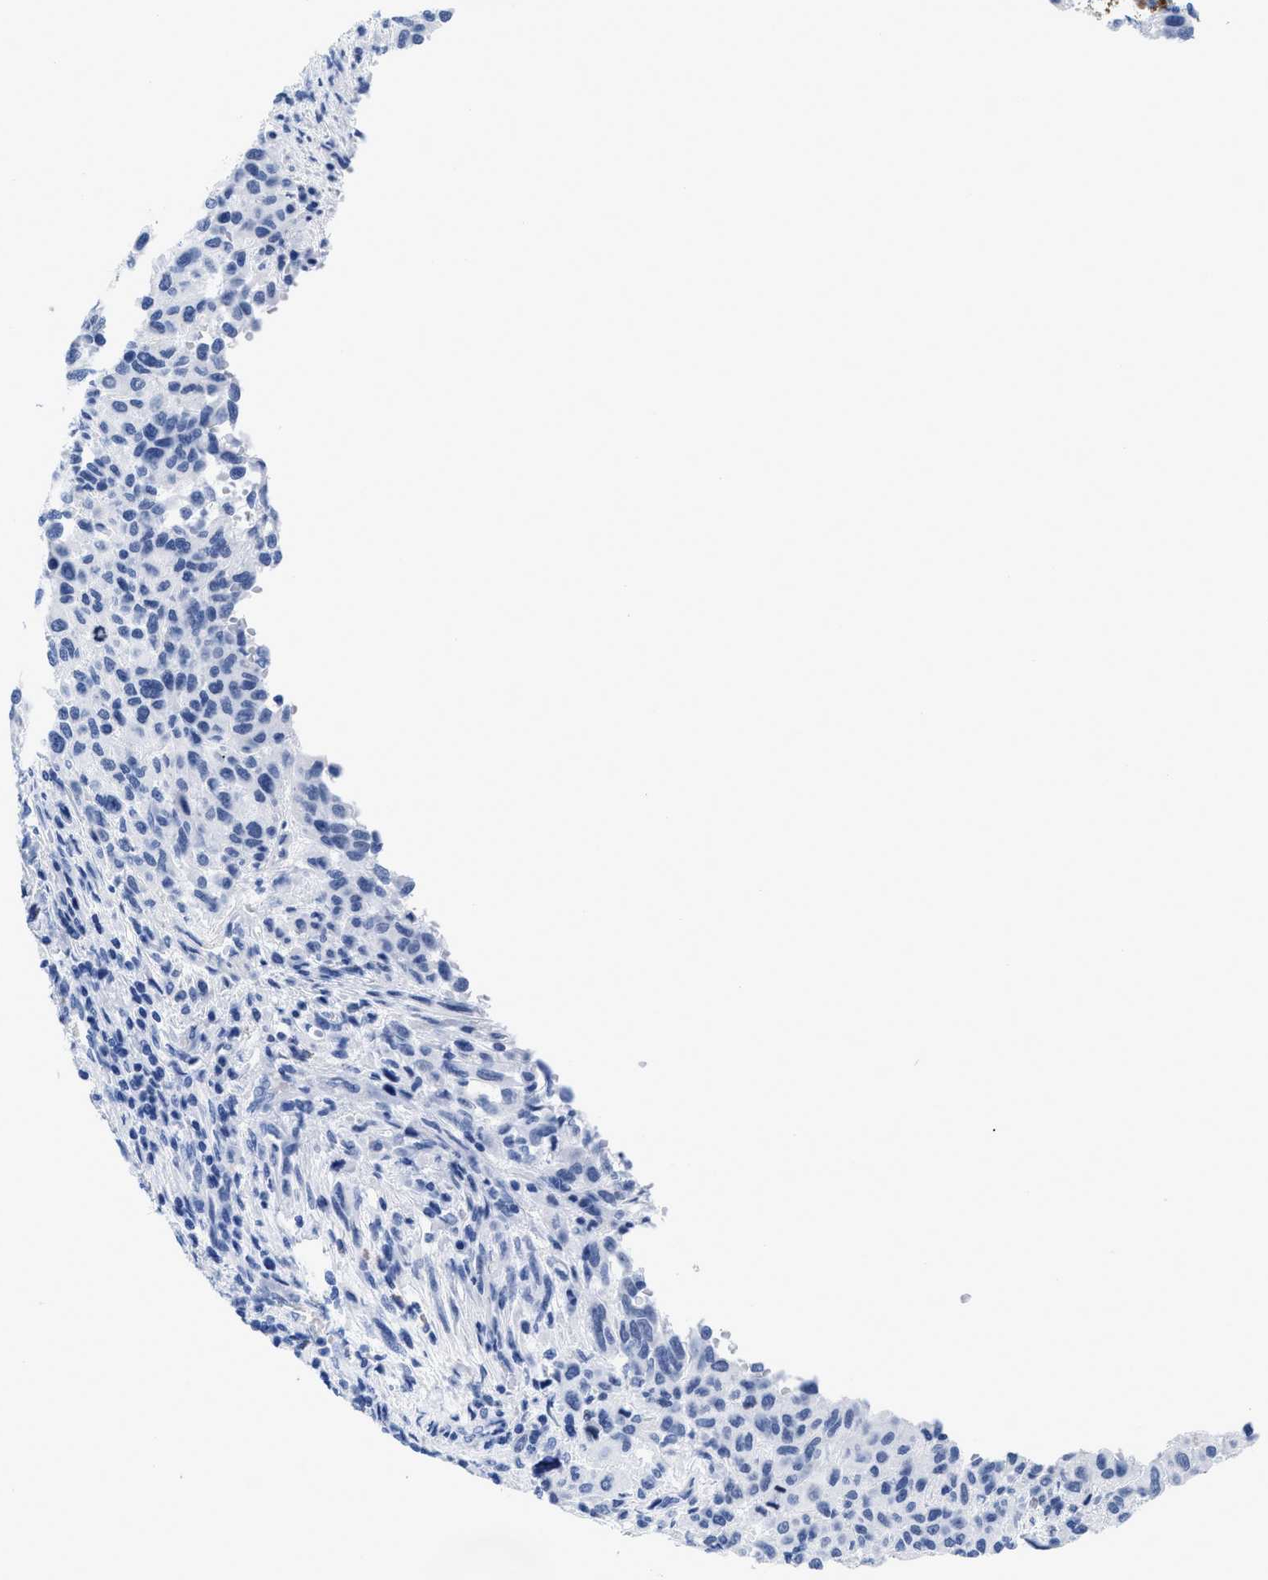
{"staining": {"intensity": "negative", "quantity": "none", "location": "none"}, "tissue": "melanoma", "cell_type": "Tumor cells", "image_type": "cancer", "snomed": [{"axis": "morphology", "description": "Malignant melanoma, Metastatic site"}, {"axis": "topography", "description": "Lymph node"}], "caption": "Melanoma was stained to show a protein in brown. There is no significant staining in tumor cells. (Stains: DAB (3,3'-diaminobenzidine) IHC with hematoxylin counter stain, Microscopy: brightfield microscopy at high magnification).", "gene": "DUSP26", "patient": {"sex": "male", "age": 61}}